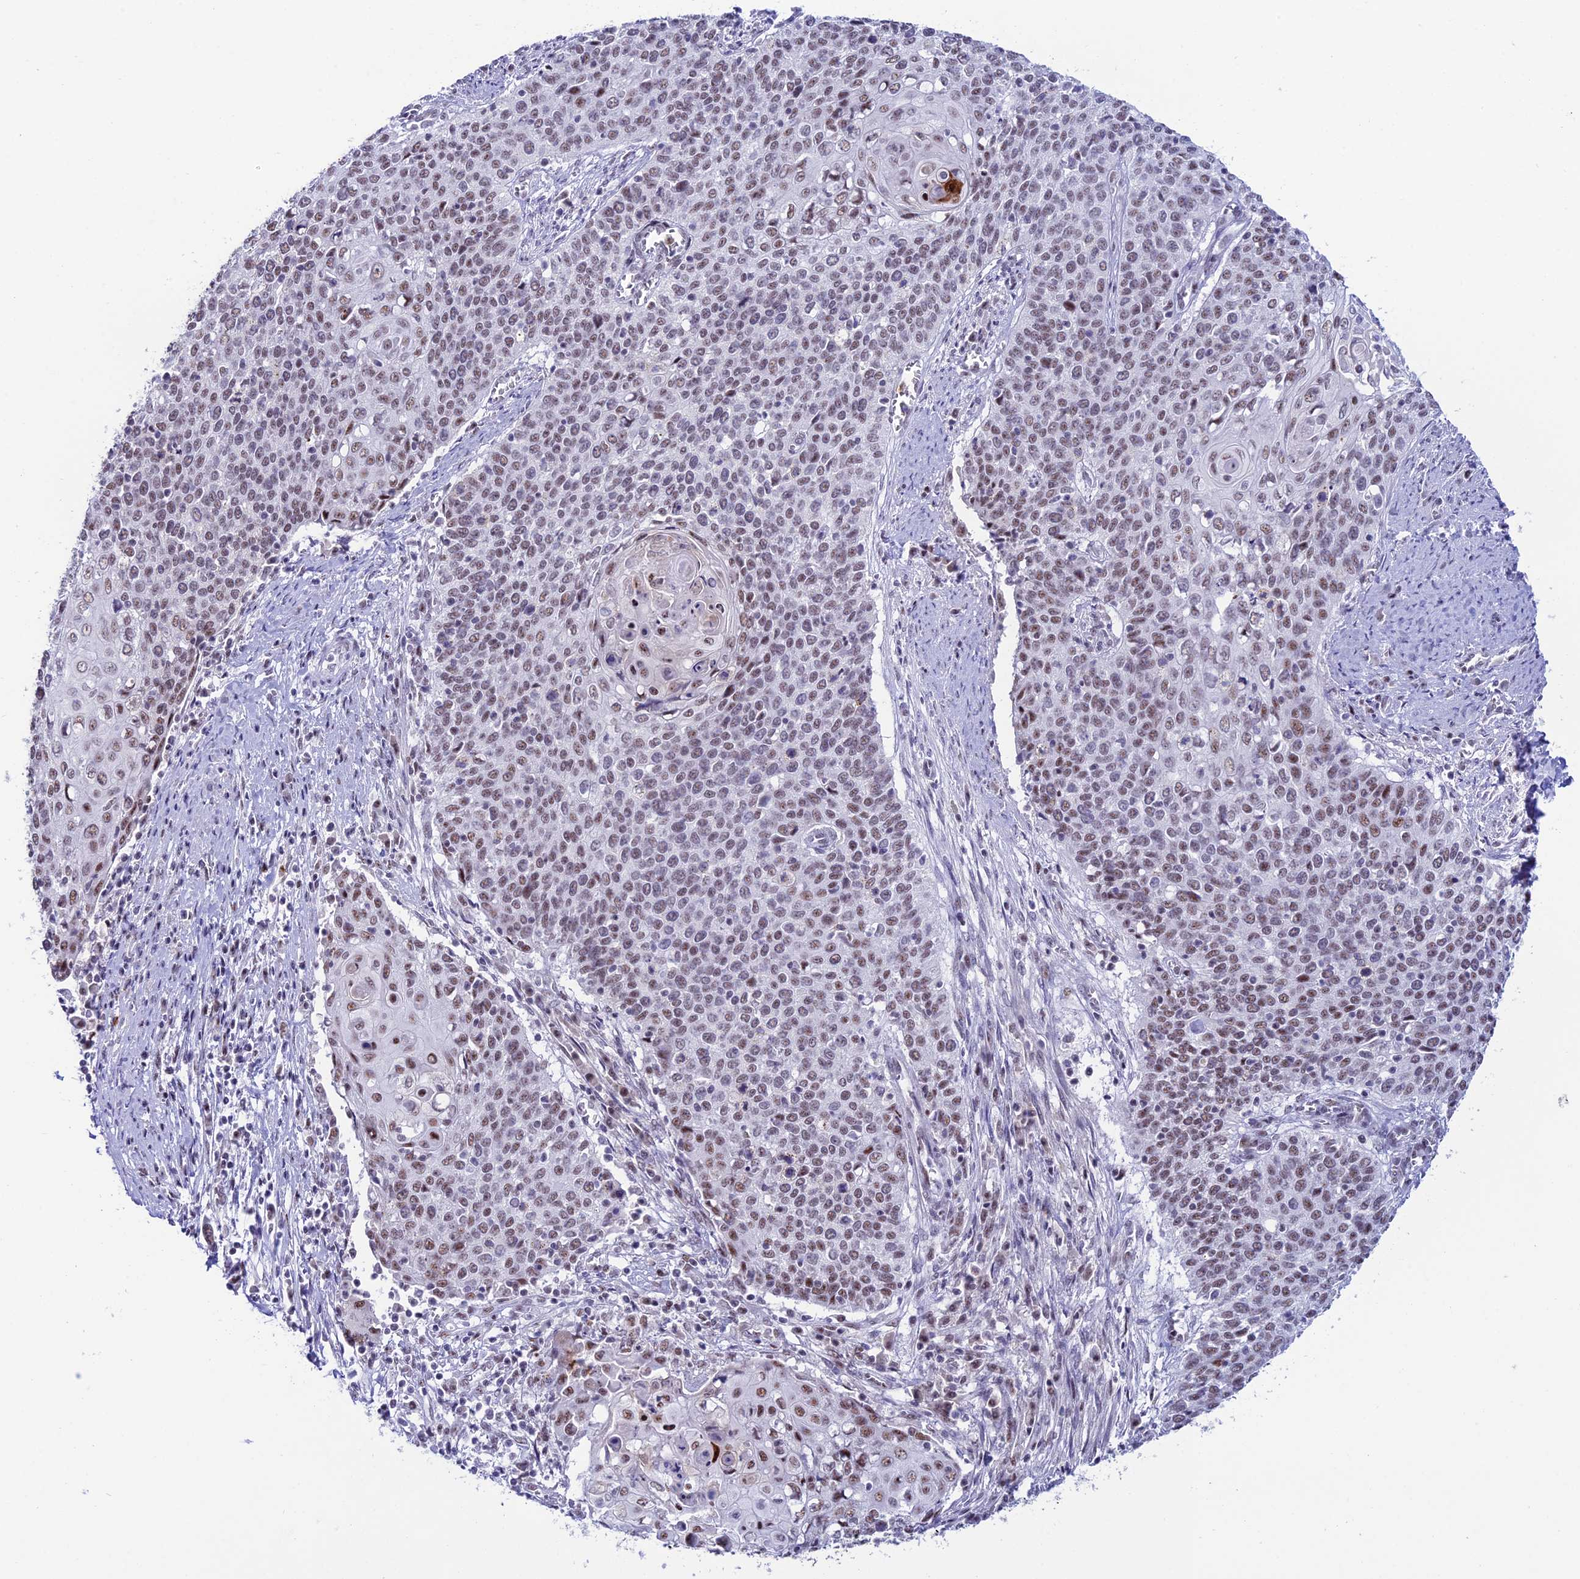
{"staining": {"intensity": "weak", "quantity": ">75%", "location": "nuclear"}, "tissue": "cervical cancer", "cell_type": "Tumor cells", "image_type": "cancer", "snomed": [{"axis": "morphology", "description": "Squamous cell carcinoma, NOS"}, {"axis": "topography", "description": "Cervix"}], "caption": "Immunohistochemical staining of human cervical cancer reveals low levels of weak nuclear protein staining in approximately >75% of tumor cells.", "gene": "MFSD2B", "patient": {"sex": "female", "age": 39}}